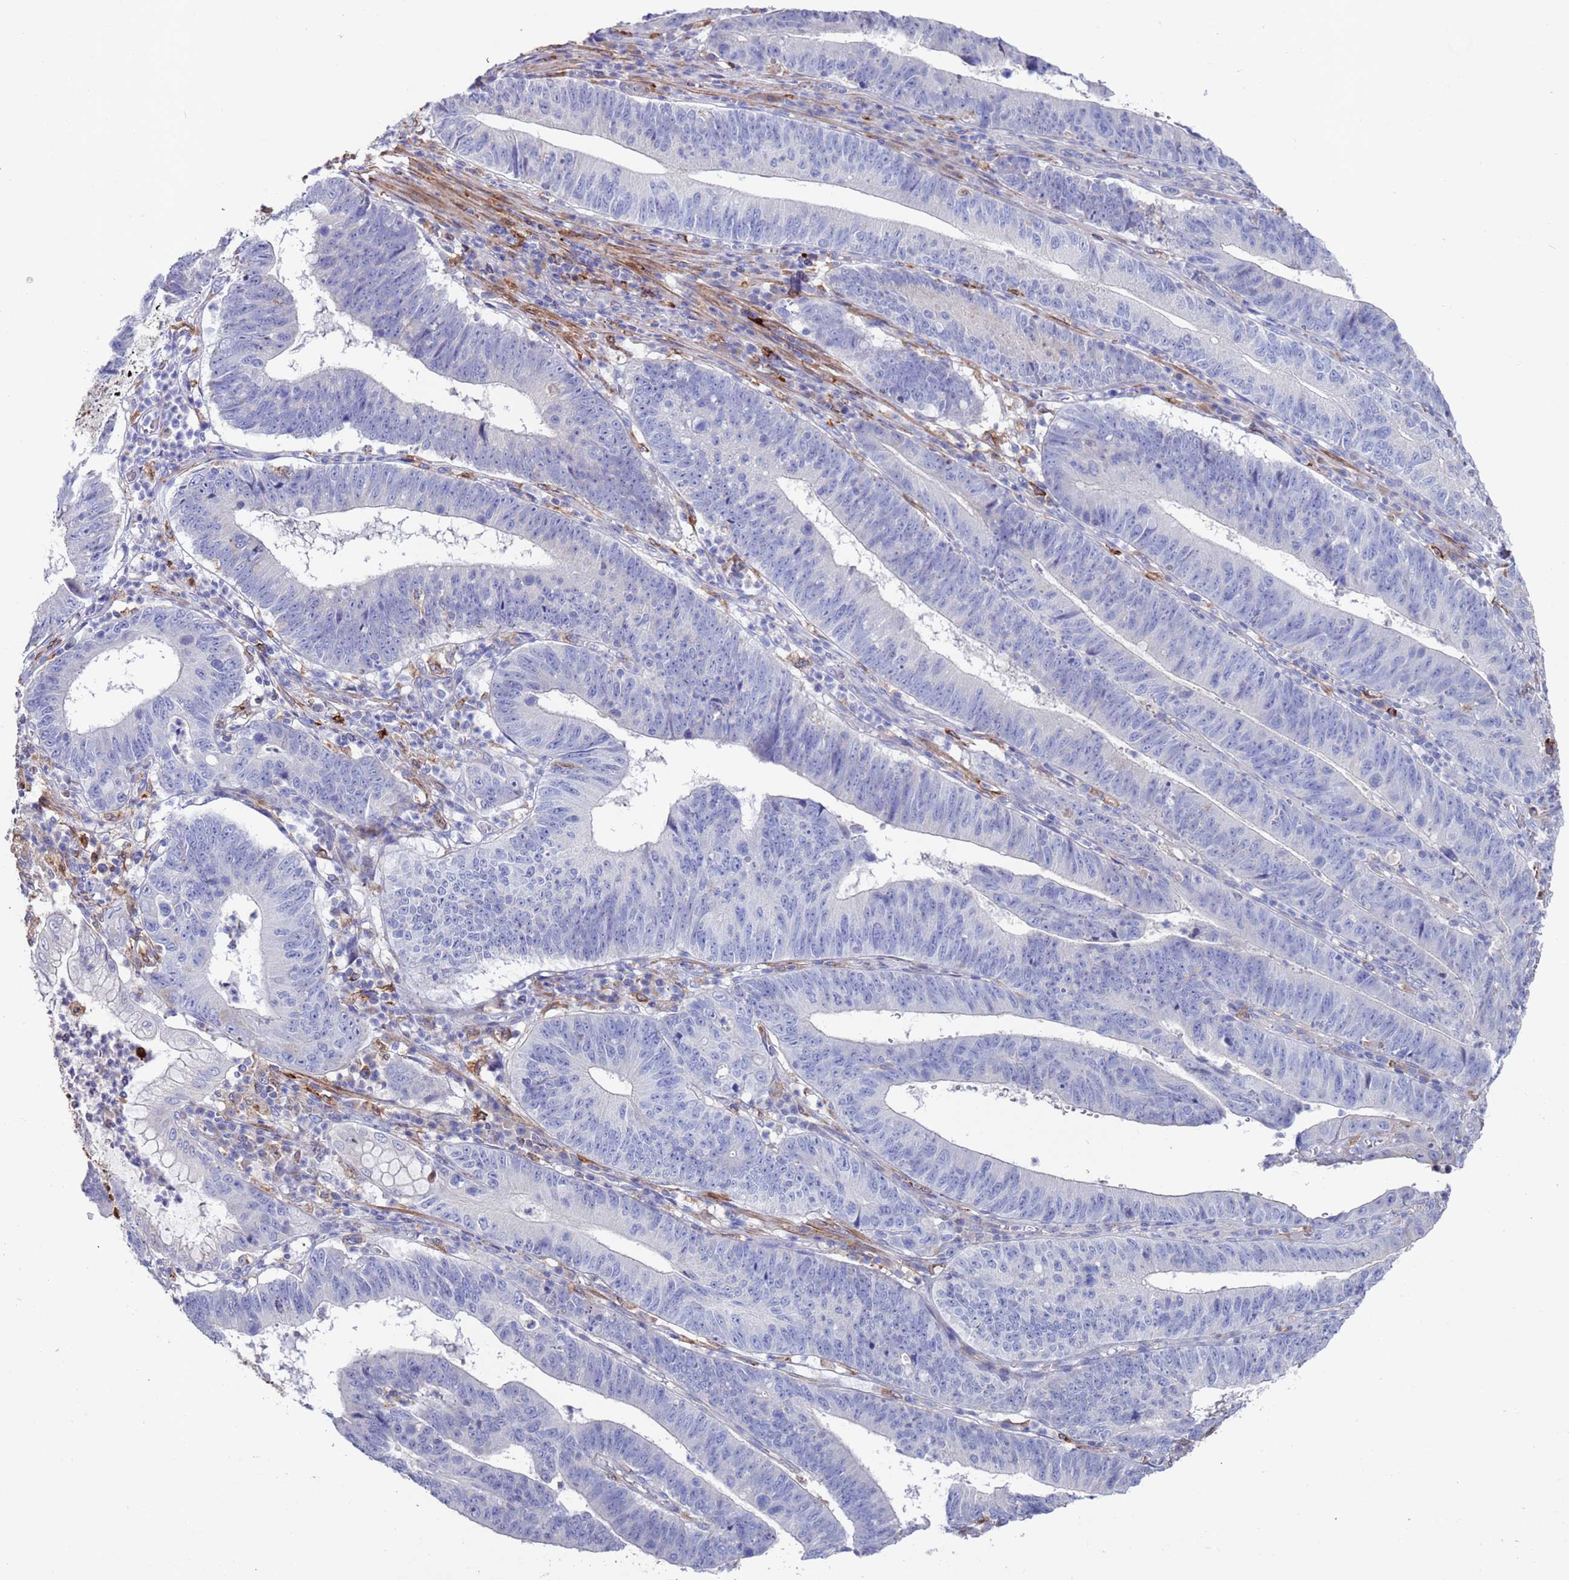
{"staining": {"intensity": "negative", "quantity": "none", "location": "none"}, "tissue": "stomach cancer", "cell_type": "Tumor cells", "image_type": "cancer", "snomed": [{"axis": "morphology", "description": "Adenocarcinoma, NOS"}, {"axis": "topography", "description": "Stomach"}], "caption": "DAB (3,3'-diaminobenzidine) immunohistochemical staining of stomach adenocarcinoma shows no significant expression in tumor cells.", "gene": "GREB1L", "patient": {"sex": "male", "age": 59}}